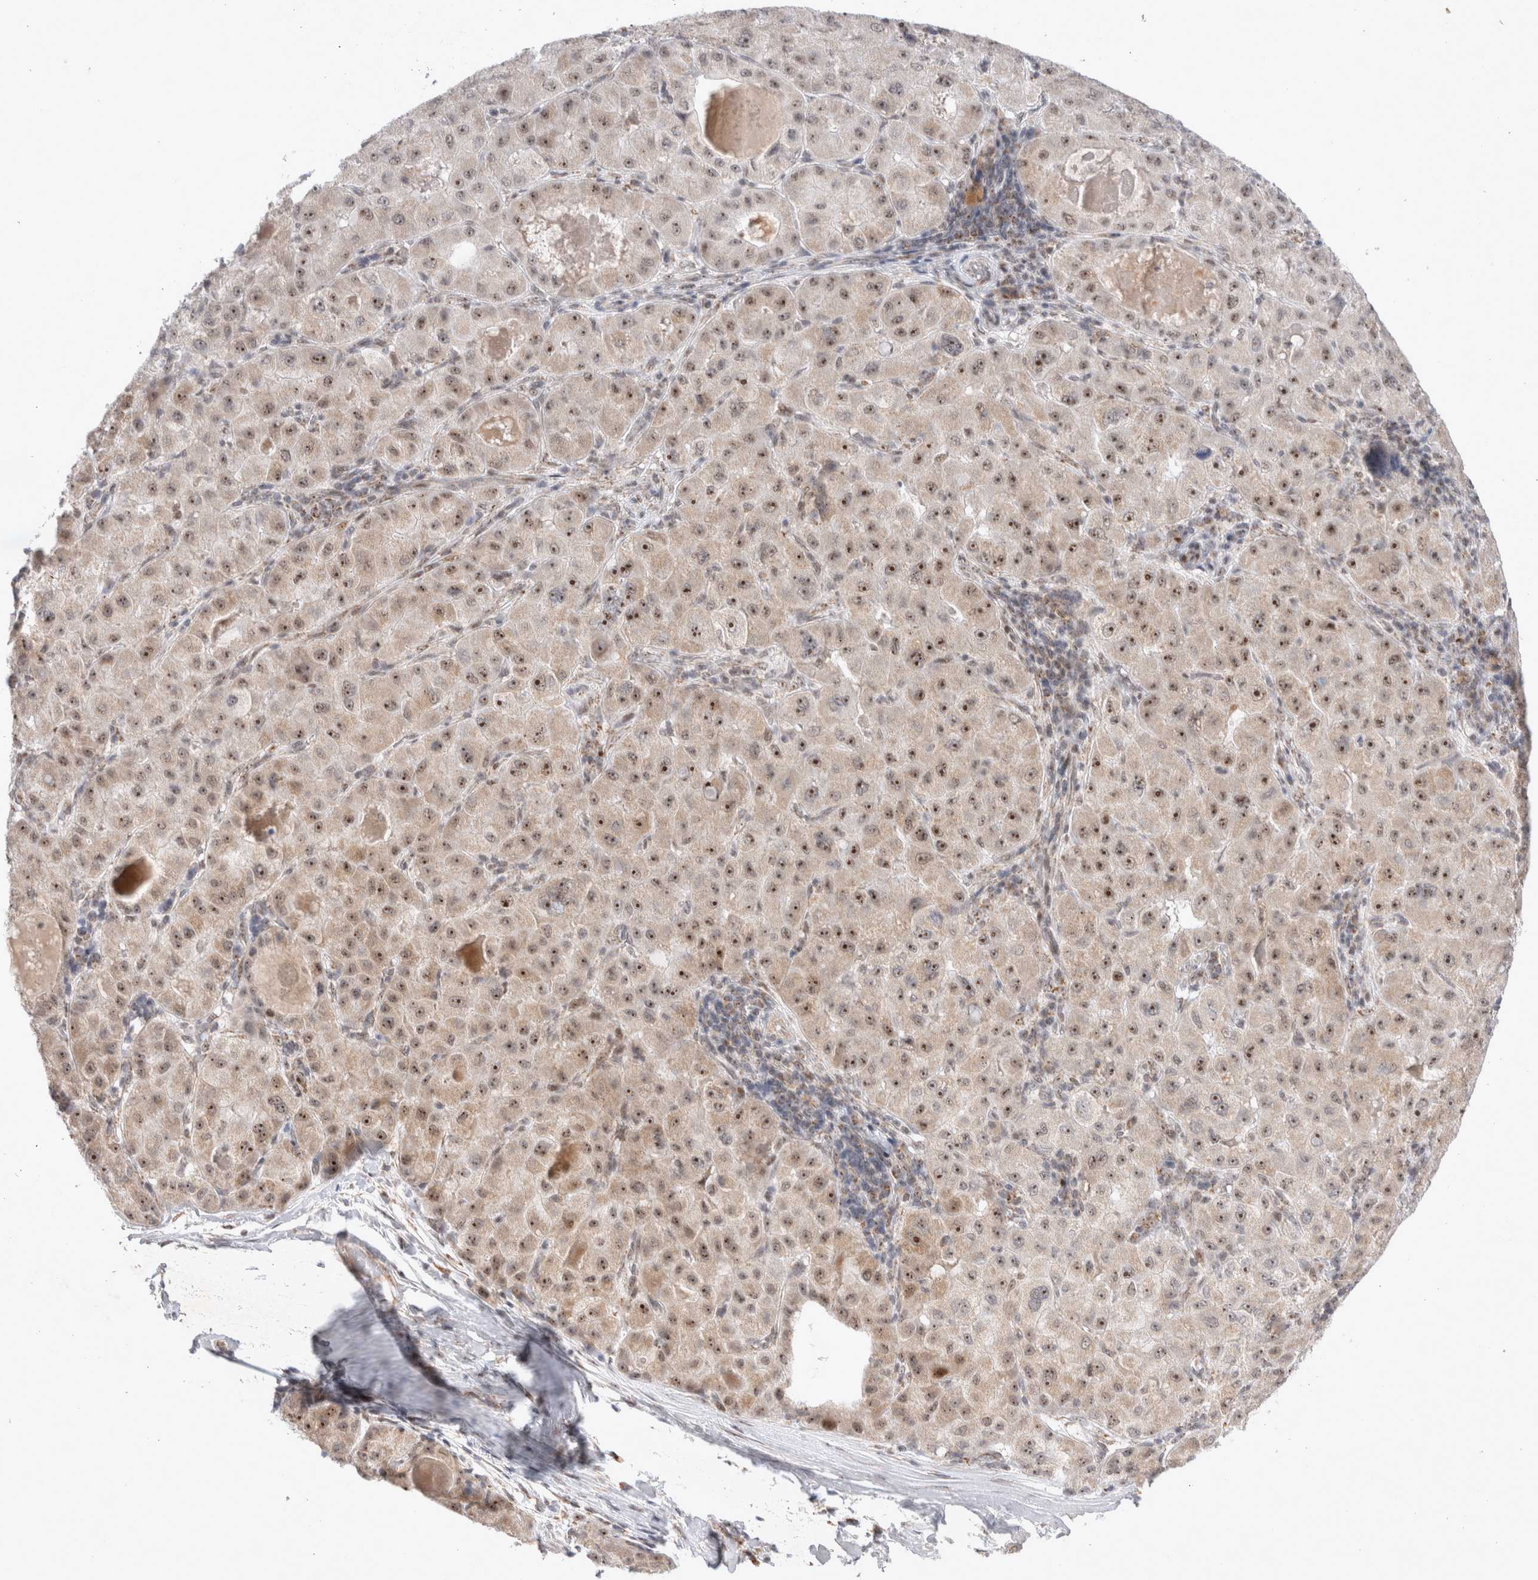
{"staining": {"intensity": "moderate", "quantity": ">75%", "location": "cytoplasmic/membranous,nuclear"}, "tissue": "liver cancer", "cell_type": "Tumor cells", "image_type": "cancer", "snomed": [{"axis": "morphology", "description": "Carcinoma, Hepatocellular, NOS"}, {"axis": "topography", "description": "Liver"}], "caption": "Approximately >75% of tumor cells in human liver hepatocellular carcinoma display moderate cytoplasmic/membranous and nuclear protein positivity as visualized by brown immunohistochemical staining.", "gene": "MRPL37", "patient": {"sex": "male", "age": 80}}